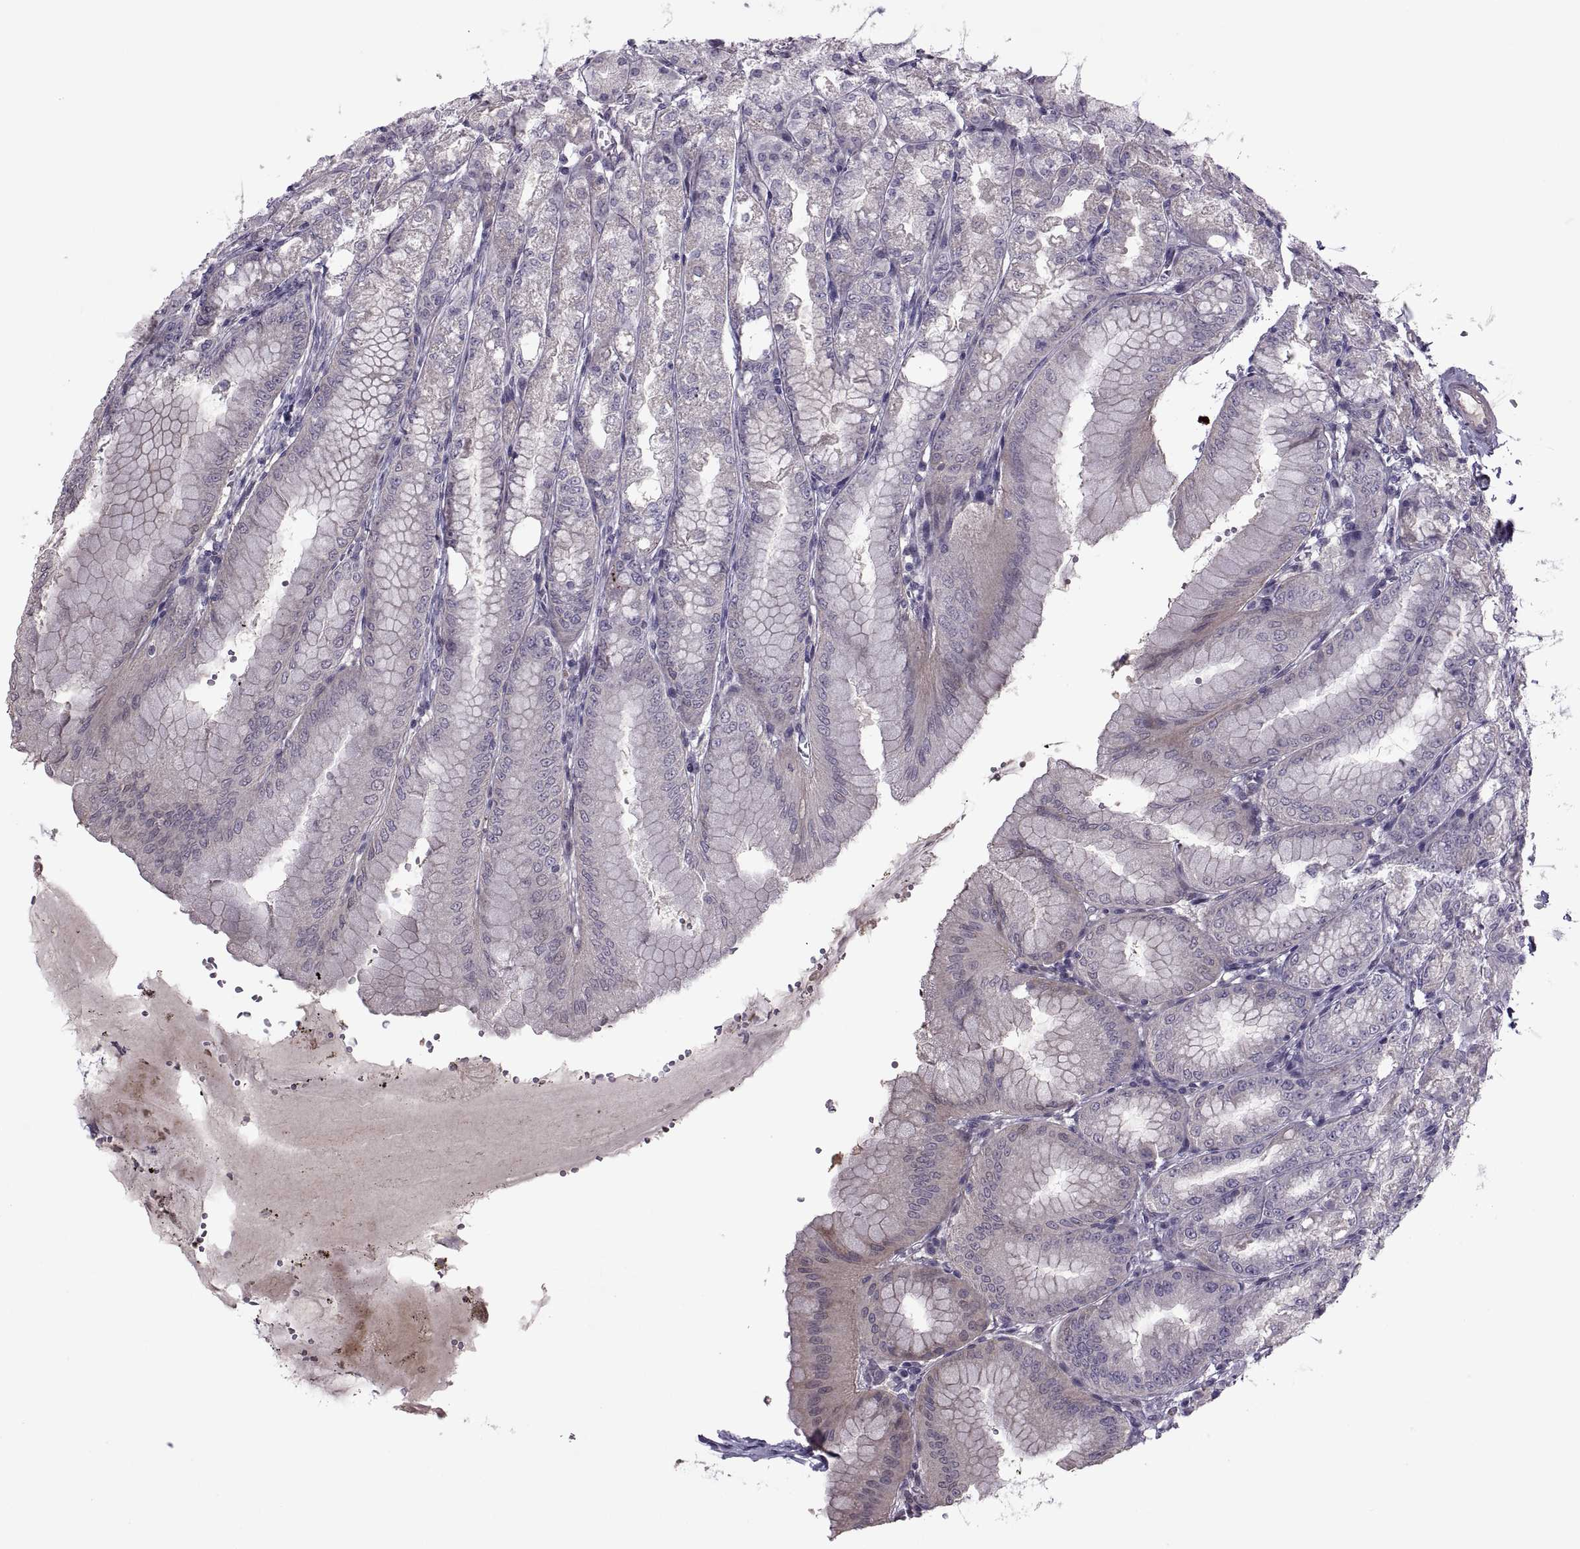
{"staining": {"intensity": "weak", "quantity": "<25%", "location": "cytoplasmic/membranous"}, "tissue": "stomach", "cell_type": "Glandular cells", "image_type": "normal", "snomed": [{"axis": "morphology", "description": "Normal tissue, NOS"}, {"axis": "topography", "description": "Stomach, lower"}], "caption": "High power microscopy image of an immunohistochemistry photomicrograph of normal stomach, revealing no significant expression in glandular cells. The staining is performed using DAB brown chromogen with nuclei counter-stained in using hematoxylin.", "gene": "ODF3", "patient": {"sex": "male", "age": 71}}